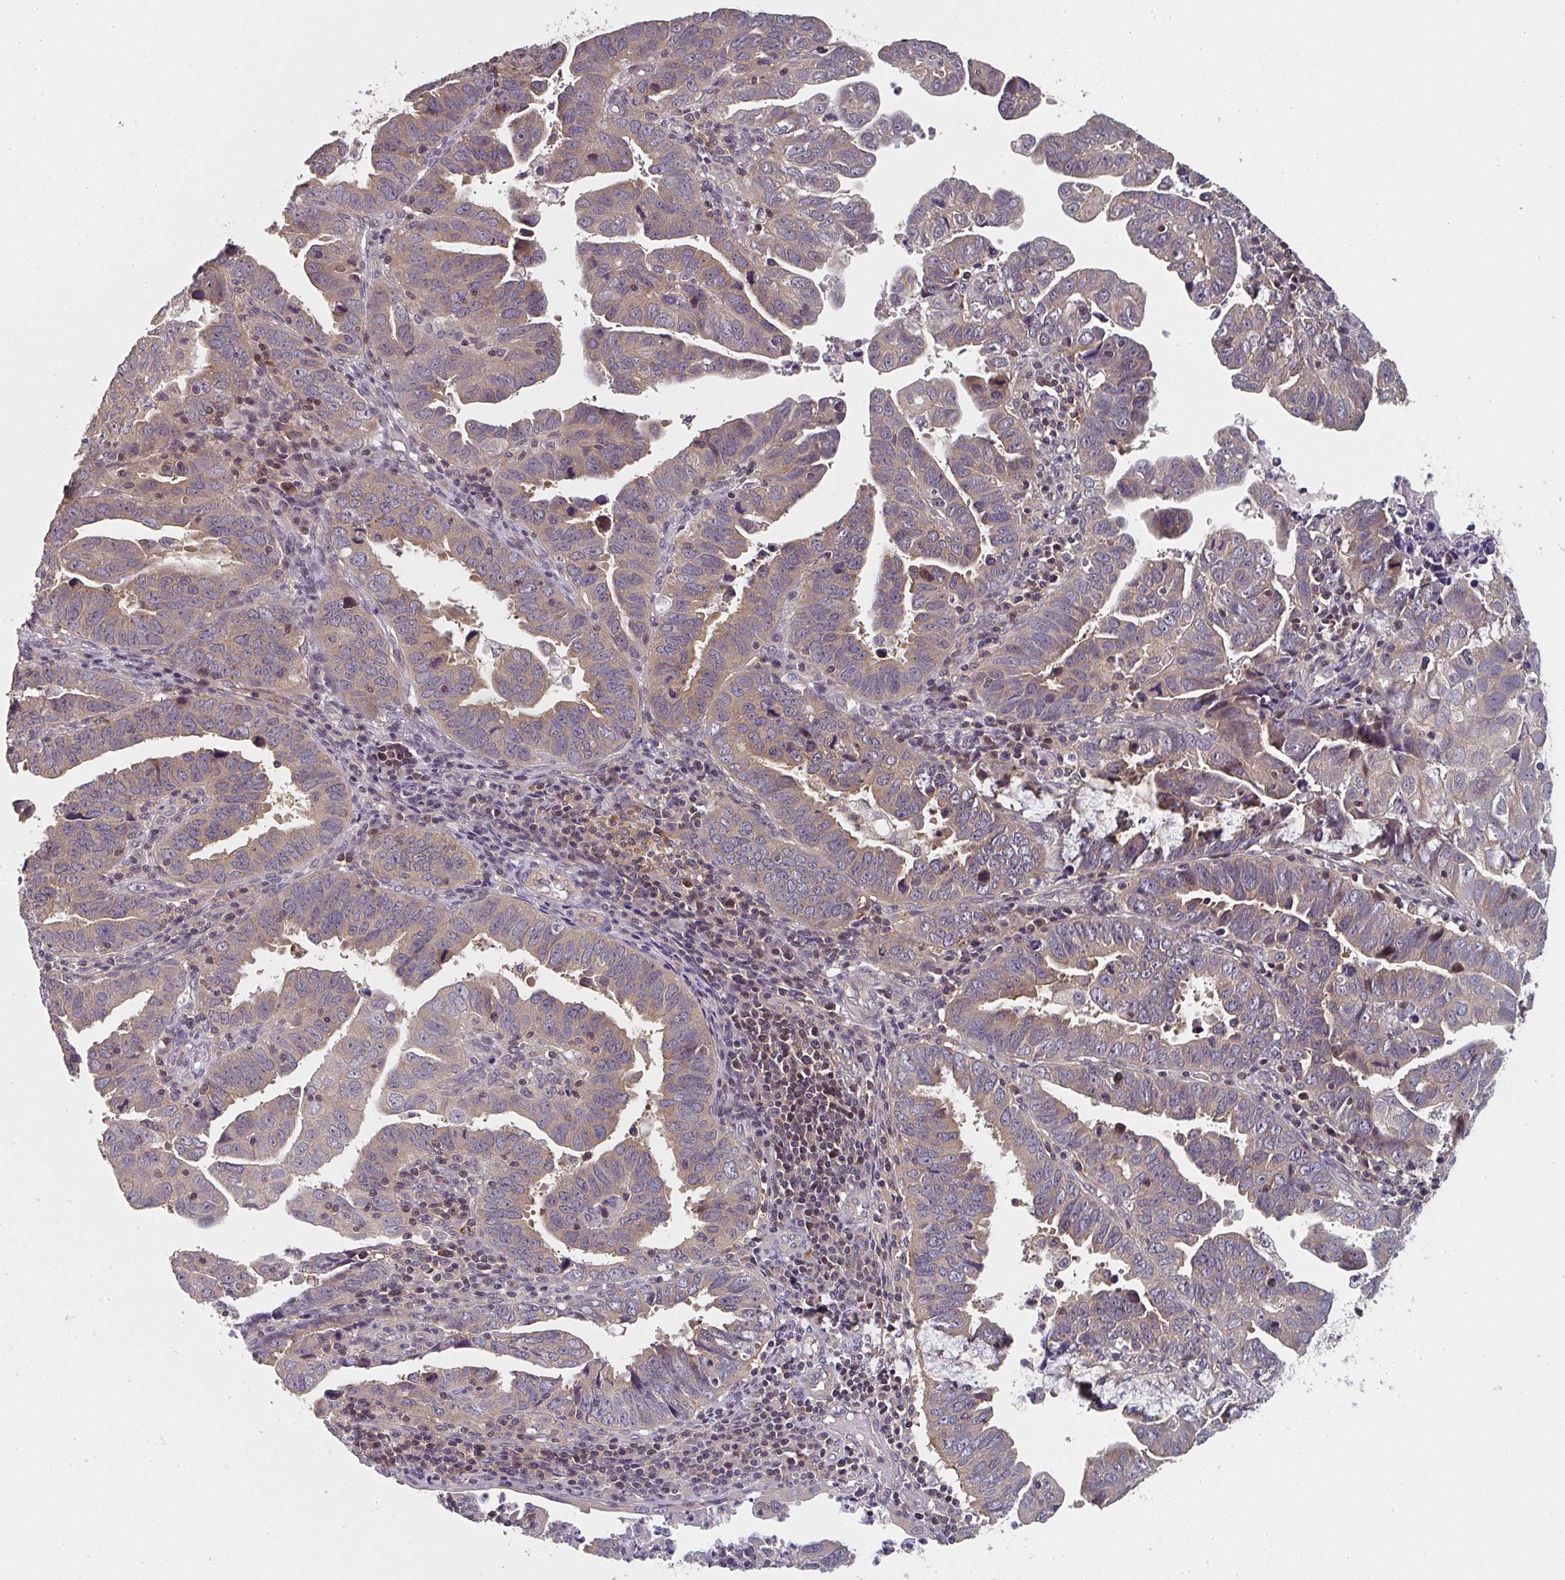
{"staining": {"intensity": "weak", "quantity": ">75%", "location": "cytoplasmic/membranous"}, "tissue": "endometrial cancer", "cell_type": "Tumor cells", "image_type": "cancer", "snomed": [{"axis": "morphology", "description": "Adenocarcinoma, NOS"}, {"axis": "topography", "description": "Uterus"}], "caption": "Protein staining reveals weak cytoplasmic/membranous expression in about >75% of tumor cells in endometrial adenocarcinoma.", "gene": "RANGRF", "patient": {"sex": "female", "age": 62}}